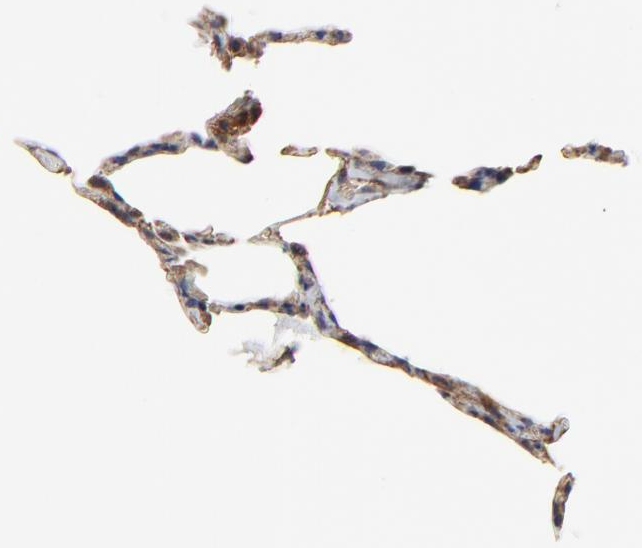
{"staining": {"intensity": "moderate", "quantity": ">75%", "location": "cytoplasmic/membranous"}, "tissue": "lung", "cell_type": "Alveolar cells", "image_type": "normal", "snomed": [{"axis": "morphology", "description": "Normal tissue, NOS"}, {"axis": "topography", "description": "Lung"}], "caption": "Protein expression analysis of benign lung reveals moderate cytoplasmic/membranous staining in about >75% of alveolar cells. The protein is shown in brown color, while the nuclei are stained blue.", "gene": "ARMT1", "patient": {"sex": "female", "age": 75}}